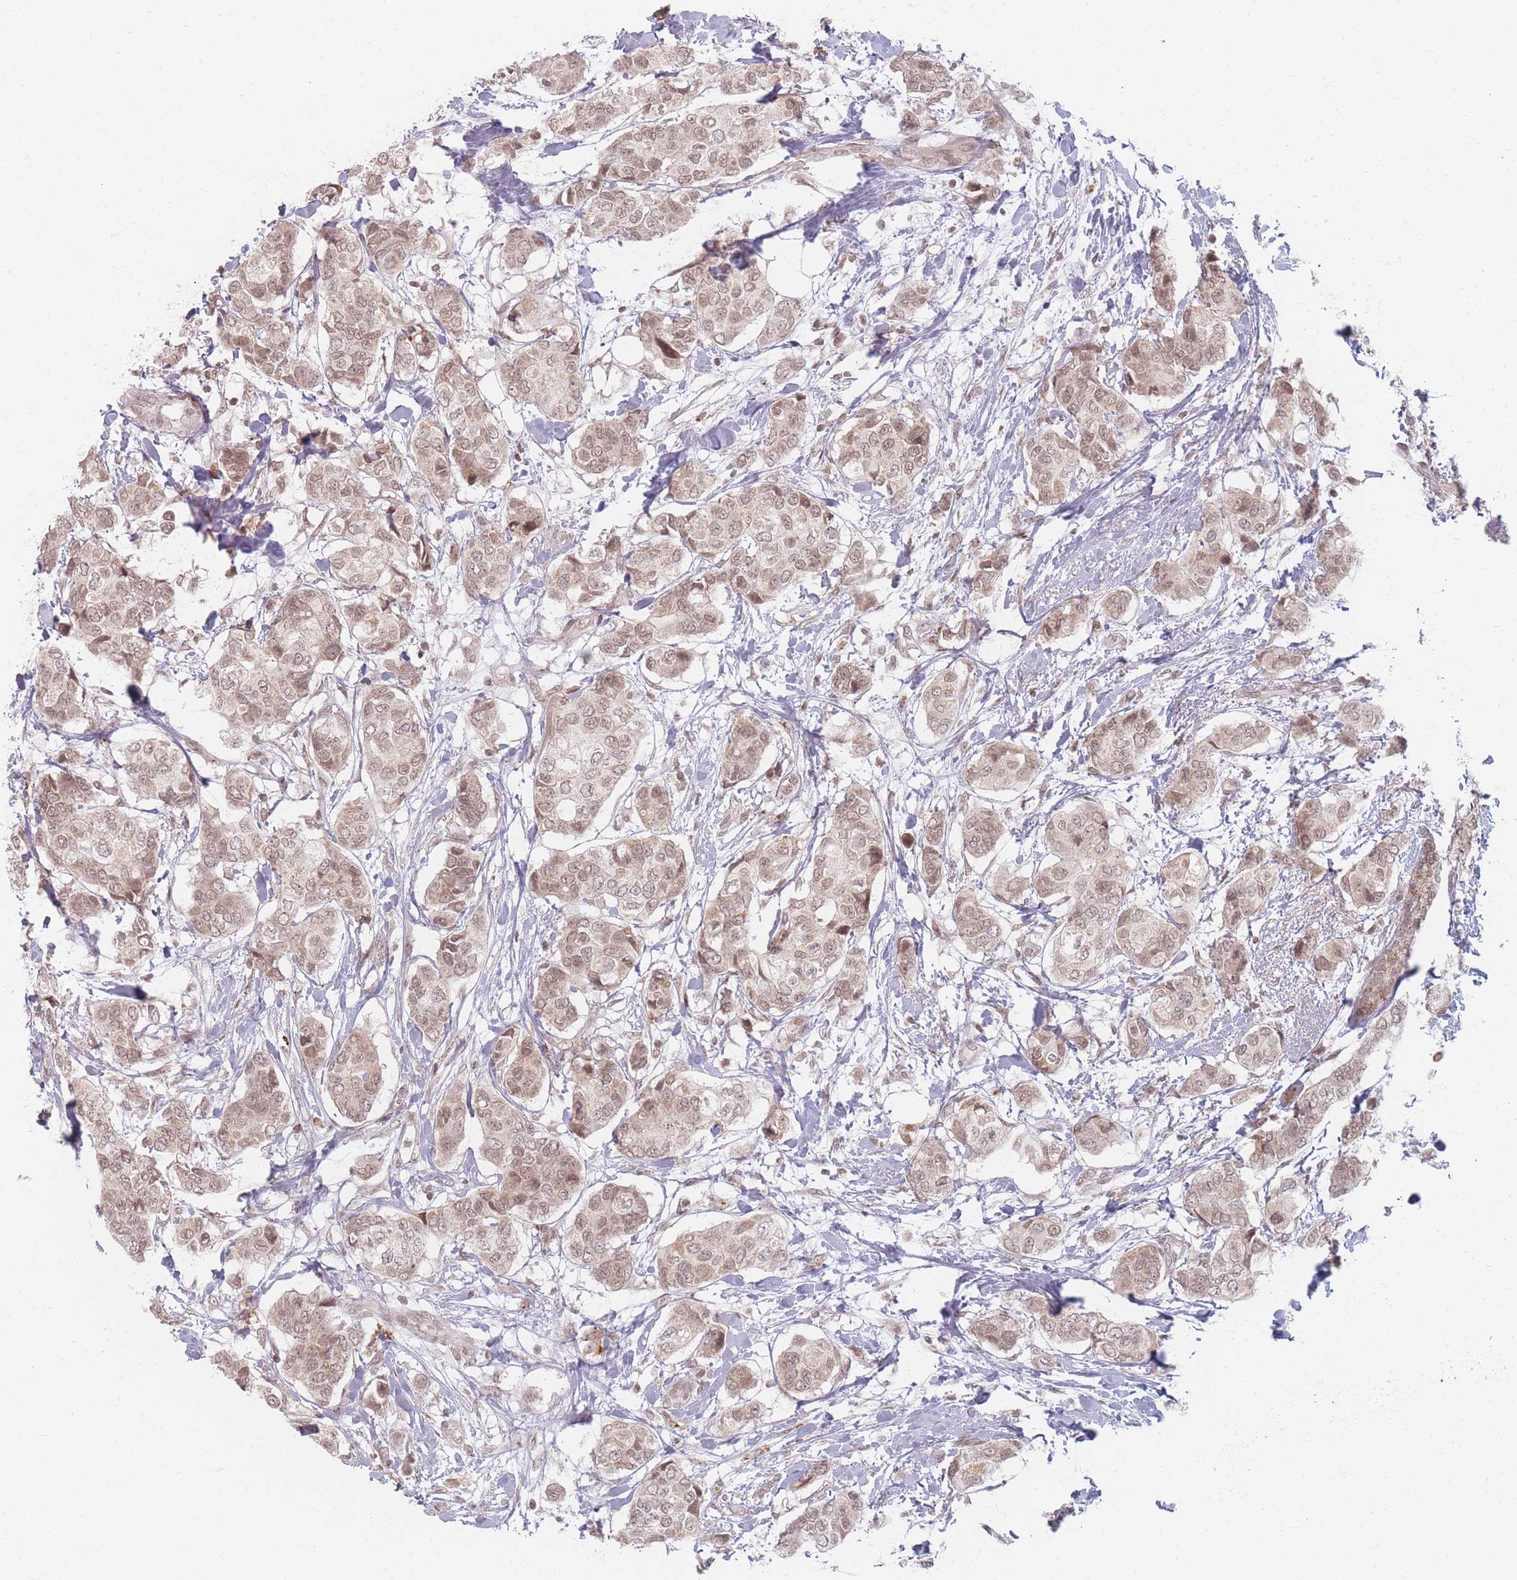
{"staining": {"intensity": "weak", "quantity": ">75%", "location": "cytoplasmic/membranous,nuclear"}, "tissue": "breast cancer", "cell_type": "Tumor cells", "image_type": "cancer", "snomed": [{"axis": "morphology", "description": "Lobular carcinoma"}, {"axis": "topography", "description": "Breast"}], "caption": "Immunohistochemical staining of human breast cancer exhibits weak cytoplasmic/membranous and nuclear protein expression in about >75% of tumor cells.", "gene": "SPATA45", "patient": {"sex": "female", "age": 51}}